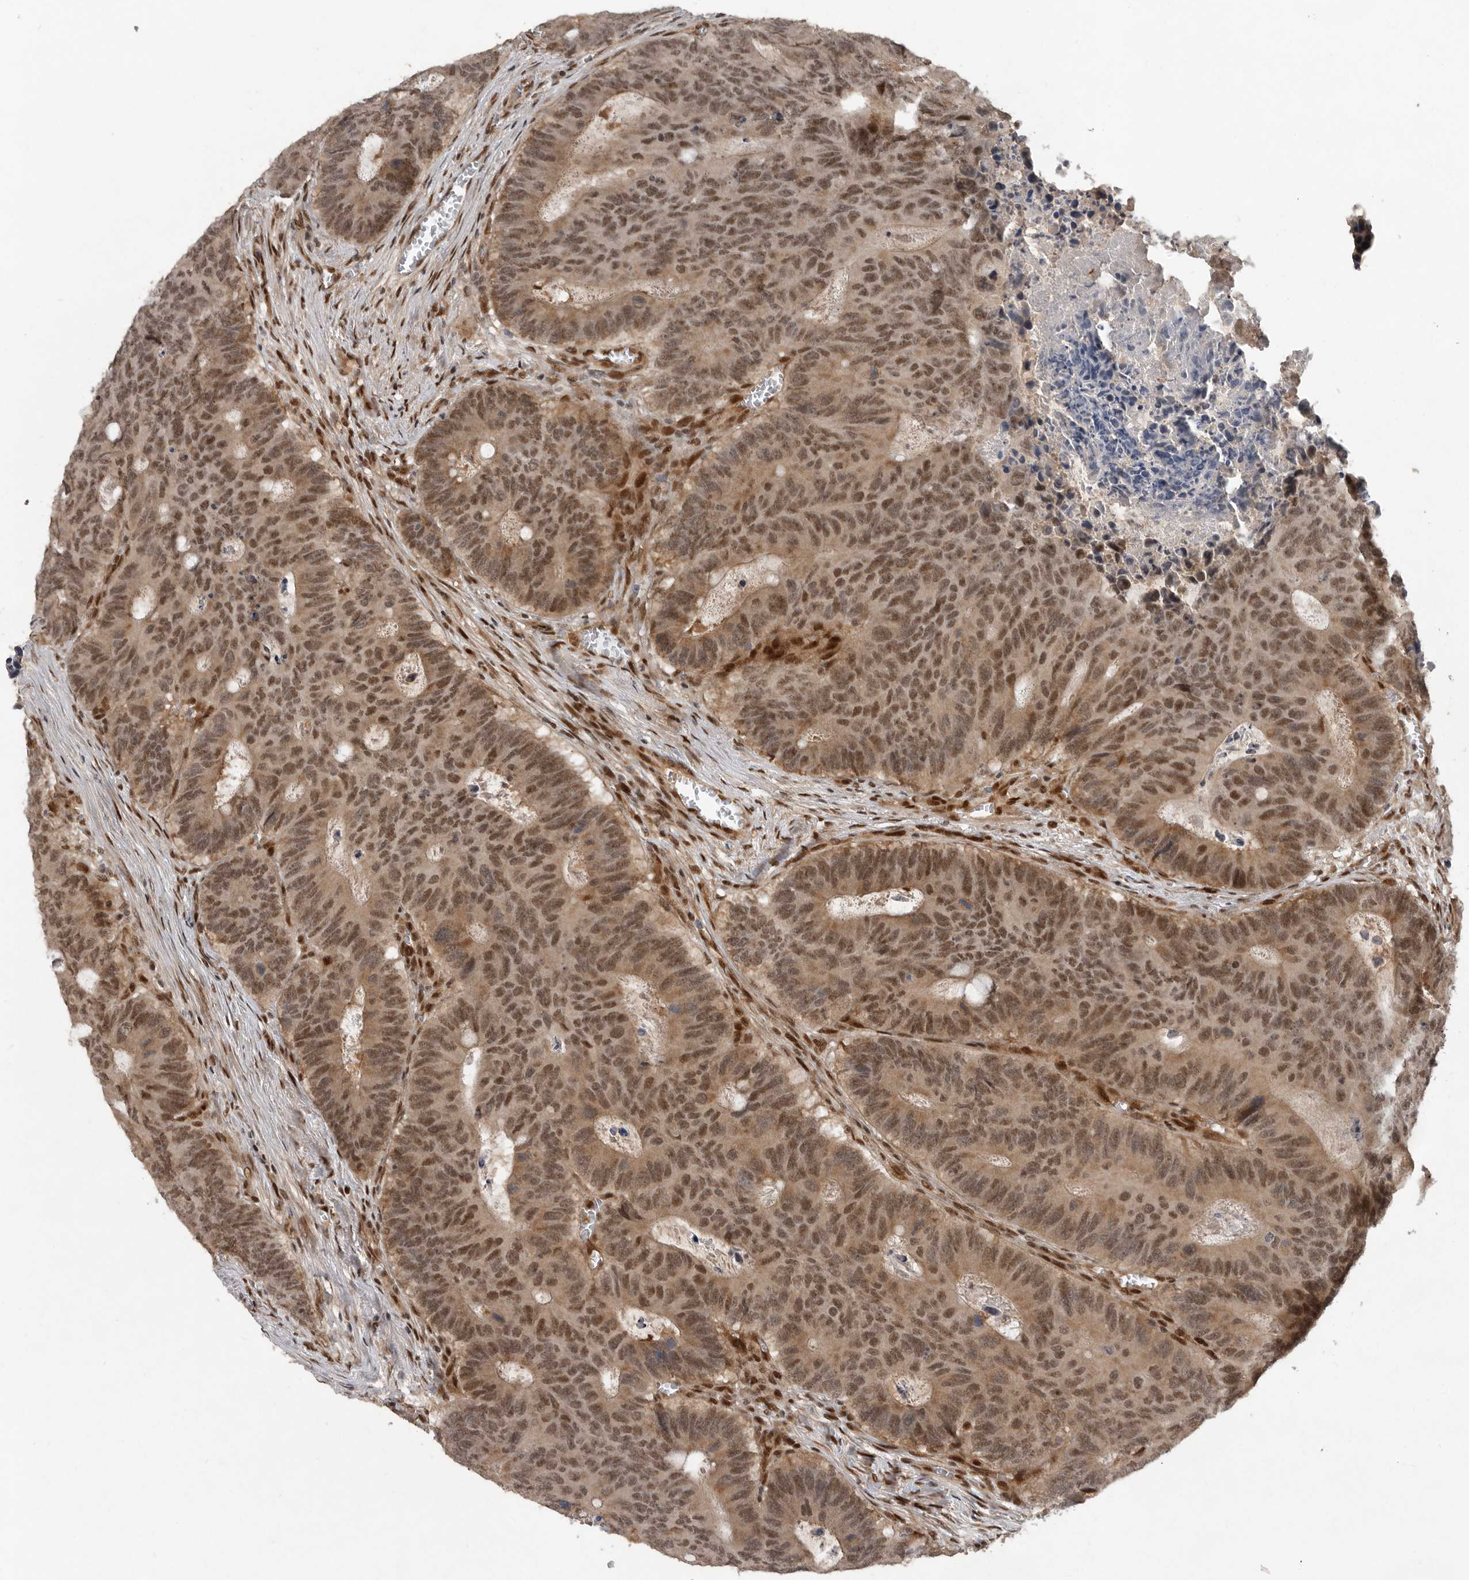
{"staining": {"intensity": "moderate", "quantity": ">75%", "location": "cytoplasmic/membranous,nuclear"}, "tissue": "colorectal cancer", "cell_type": "Tumor cells", "image_type": "cancer", "snomed": [{"axis": "morphology", "description": "Adenocarcinoma, NOS"}, {"axis": "topography", "description": "Colon"}], "caption": "Colorectal adenocarcinoma was stained to show a protein in brown. There is medium levels of moderate cytoplasmic/membranous and nuclear positivity in approximately >75% of tumor cells.", "gene": "CDC27", "patient": {"sex": "male", "age": 87}}